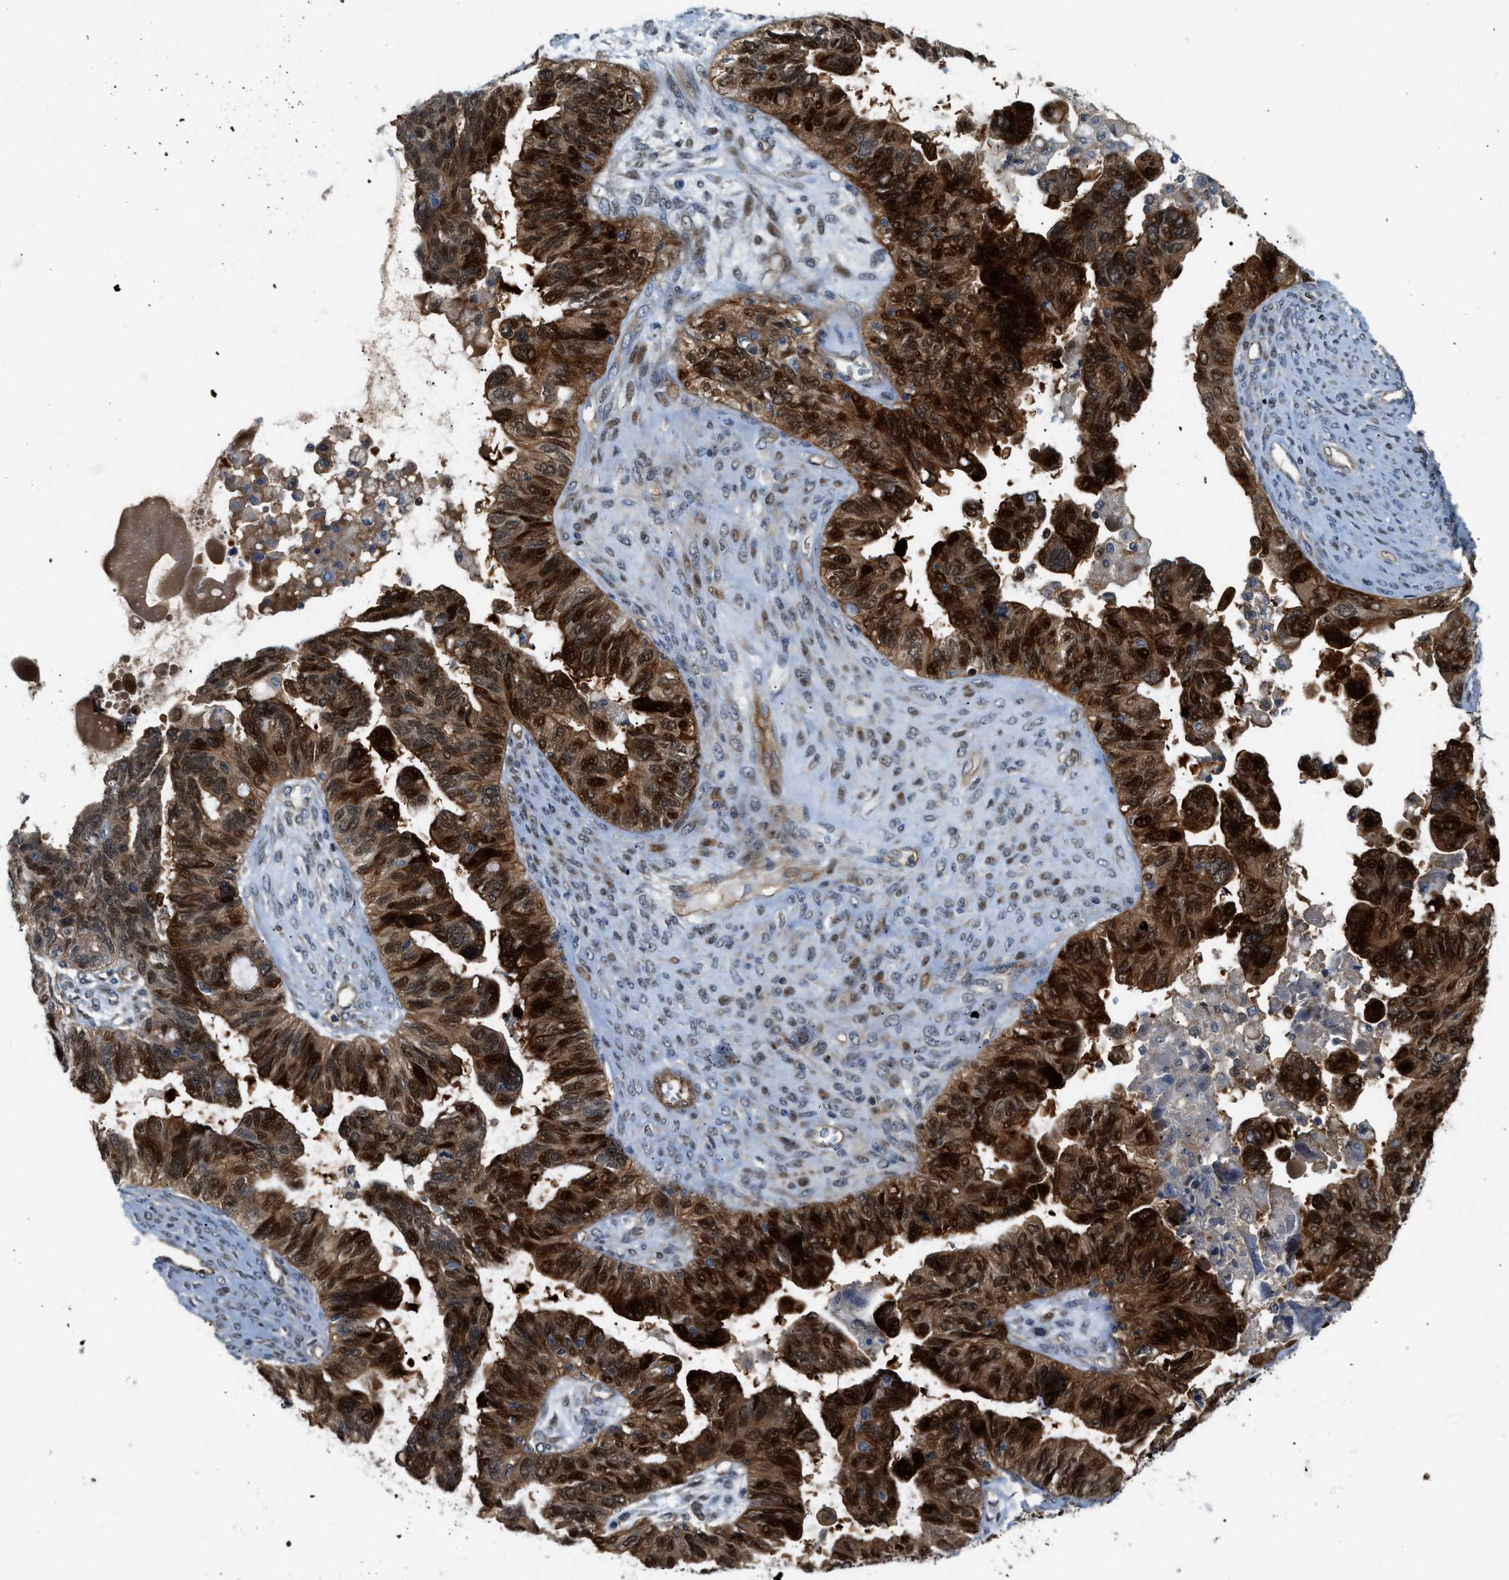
{"staining": {"intensity": "strong", "quantity": ">75%", "location": "cytoplasmic/membranous,nuclear"}, "tissue": "ovarian cancer", "cell_type": "Tumor cells", "image_type": "cancer", "snomed": [{"axis": "morphology", "description": "Cystadenocarcinoma, serous, NOS"}, {"axis": "topography", "description": "Ovary"}], "caption": "There is high levels of strong cytoplasmic/membranous and nuclear staining in tumor cells of ovarian cancer, as demonstrated by immunohistochemical staining (brown color).", "gene": "TRAK2", "patient": {"sex": "female", "age": 79}}